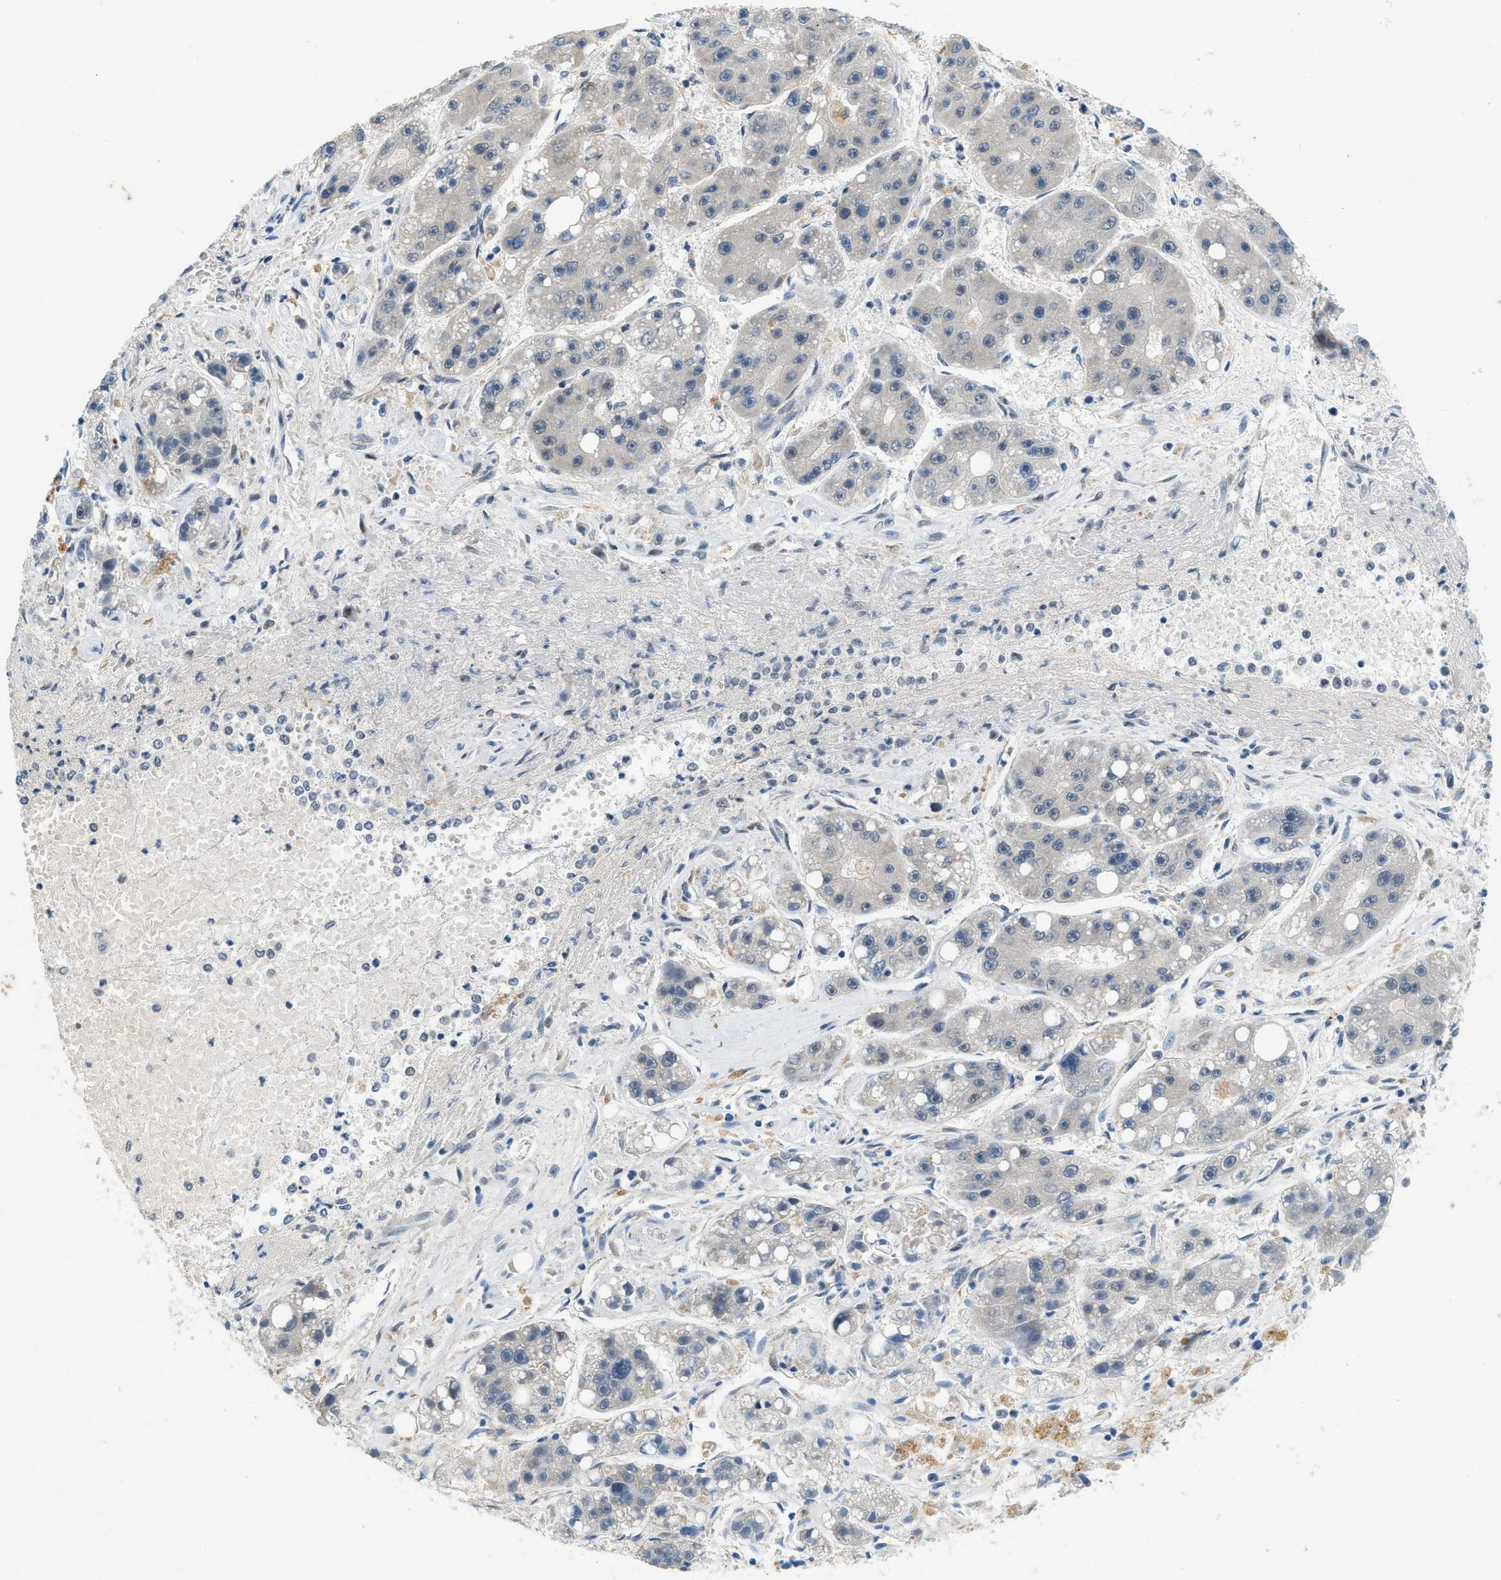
{"staining": {"intensity": "negative", "quantity": "none", "location": "none"}, "tissue": "liver cancer", "cell_type": "Tumor cells", "image_type": "cancer", "snomed": [{"axis": "morphology", "description": "Carcinoma, Hepatocellular, NOS"}, {"axis": "topography", "description": "Liver"}], "caption": "The micrograph displays no significant positivity in tumor cells of liver hepatocellular carcinoma. (Brightfield microscopy of DAB immunohistochemistry (IHC) at high magnification).", "gene": "SLCO2A1", "patient": {"sex": "female", "age": 61}}